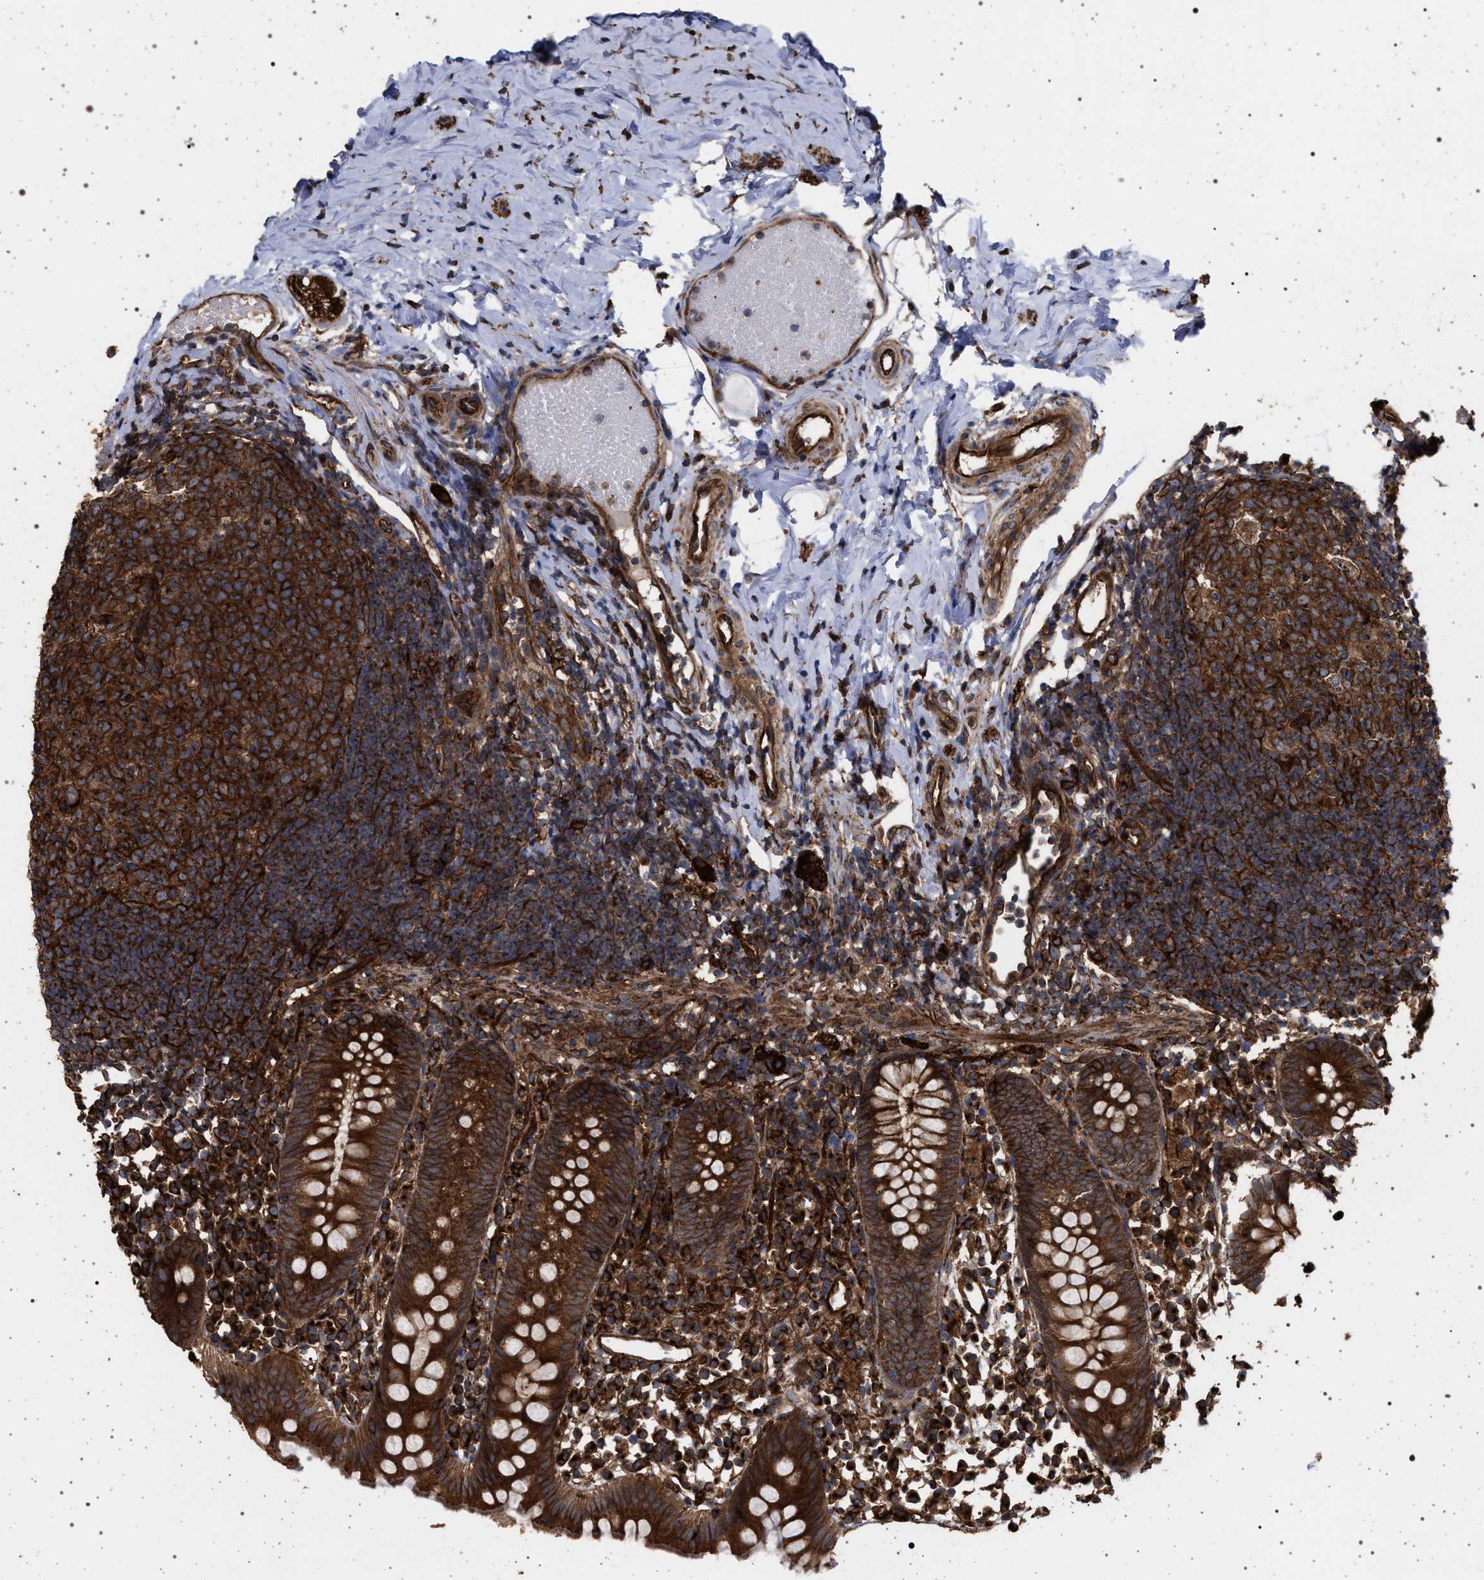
{"staining": {"intensity": "strong", "quantity": ">75%", "location": "cytoplasmic/membranous"}, "tissue": "appendix", "cell_type": "Glandular cells", "image_type": "normal", "snomed": [{"axis": "morphology", "description": "Normal tissue, NOS"}, {"axis": "topography", "description": "Appendix"}], "caption": "A high-resolution photomicrograph shows immunohistochemistry (IHC) staining of unremarkable appendix, which reveals strong cytoplasmic/membranous positivity in about >75% of glandular cells. (IHC, brightfield microscopy, high magnification).", "gene": "IFT20", "patient": {"sex": "female", "age": 20}}